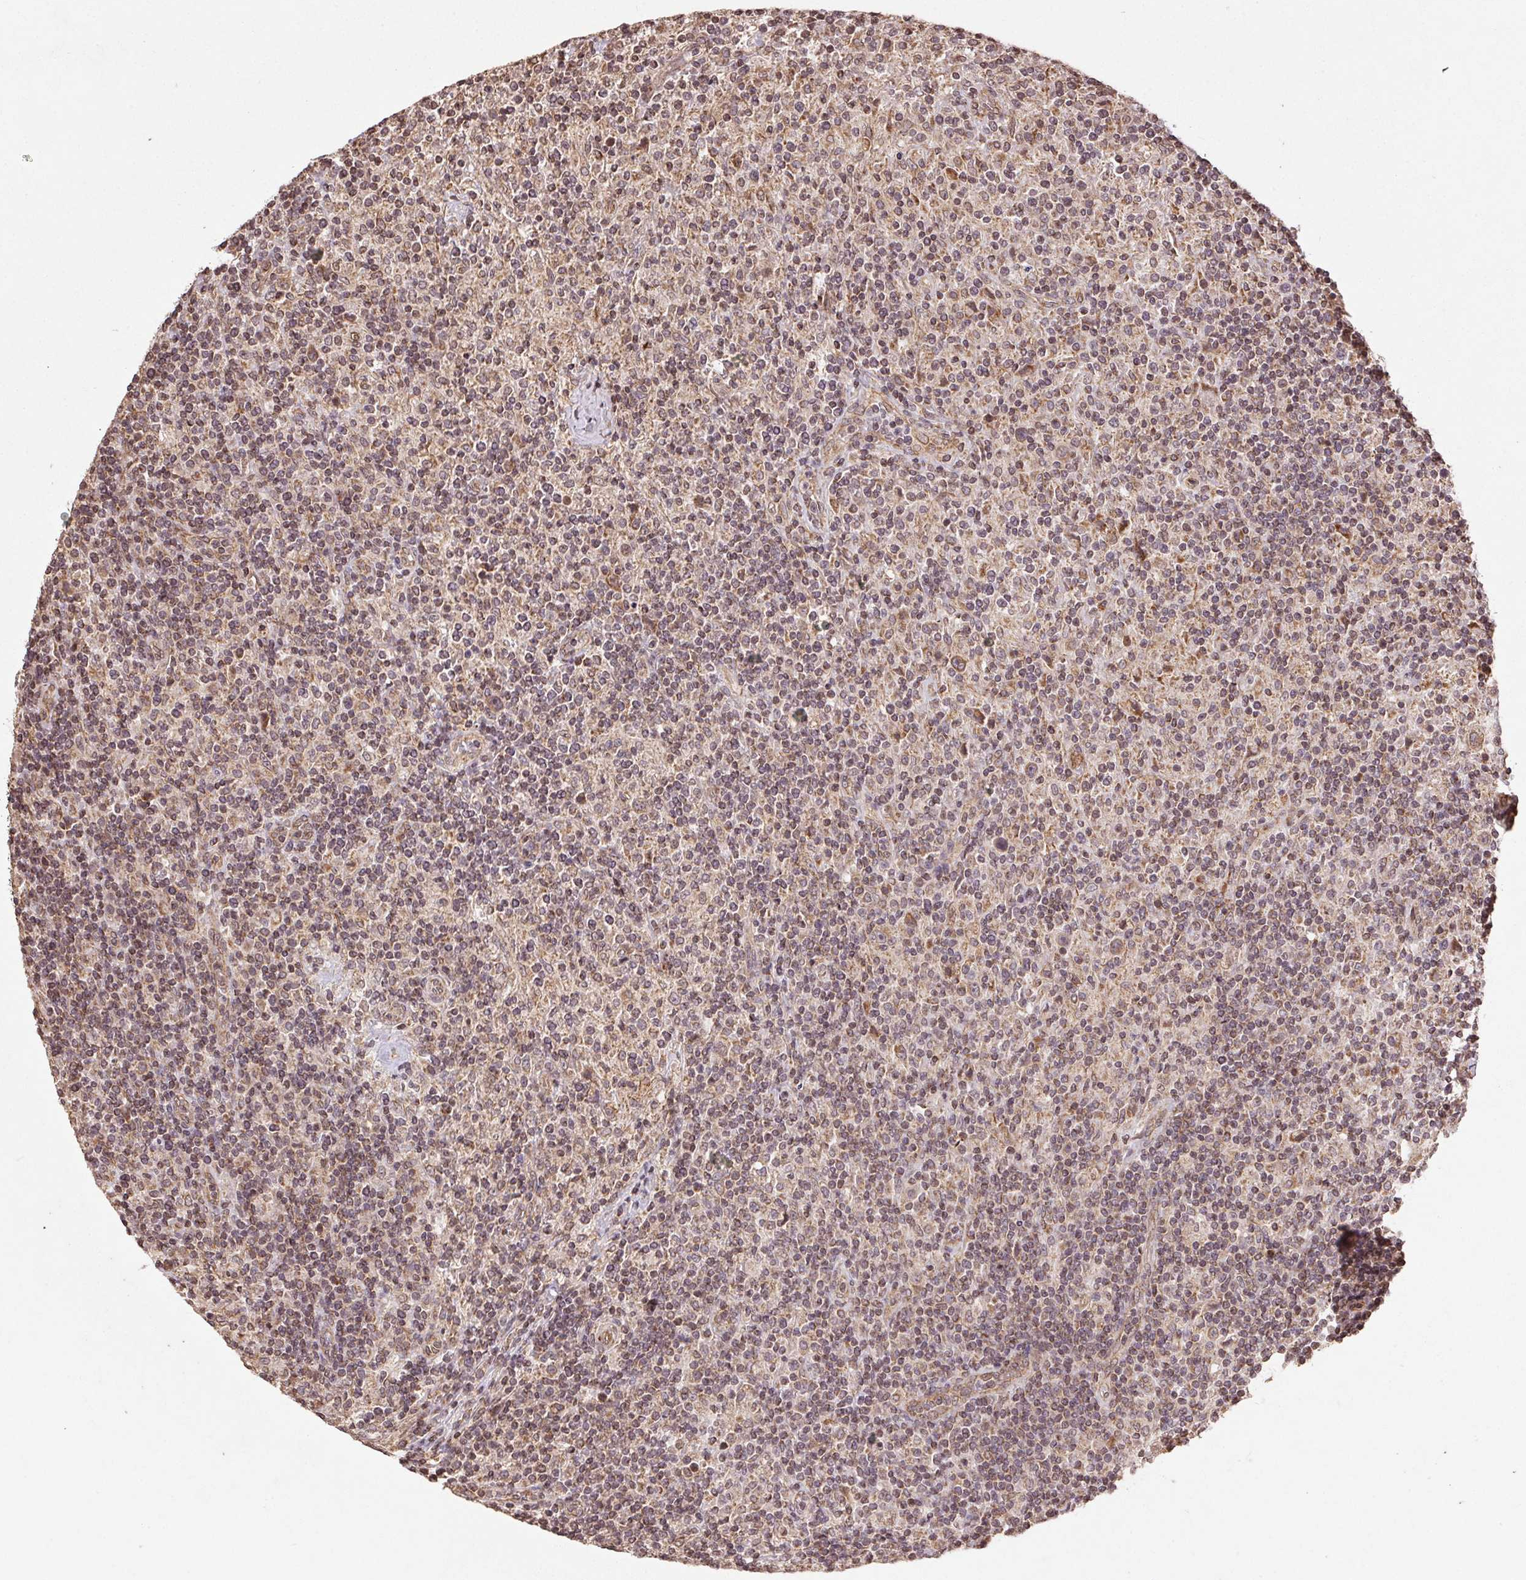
{"staining": {"intensity": "weak", "quantity": ">75%", "location": "cytoplasmic/membranous"}, "tissue": "lymphoma", "cell_type": "Tumor cells", "image_type": "cancer", "snomed": [{"axis": "morphology", "description": "Hodgkin's disease, NOS"}, {"axis": "topography", "description": "Lymph node"}], "caption": "There is low levels of weak cytoplasmic/membranous positivity in tumor cells of lymphoma, as demonstrated by immunohistochemical staining (brown color).", "gene": "SPRED2", "patient": {"sex": "male", "age": 70}}